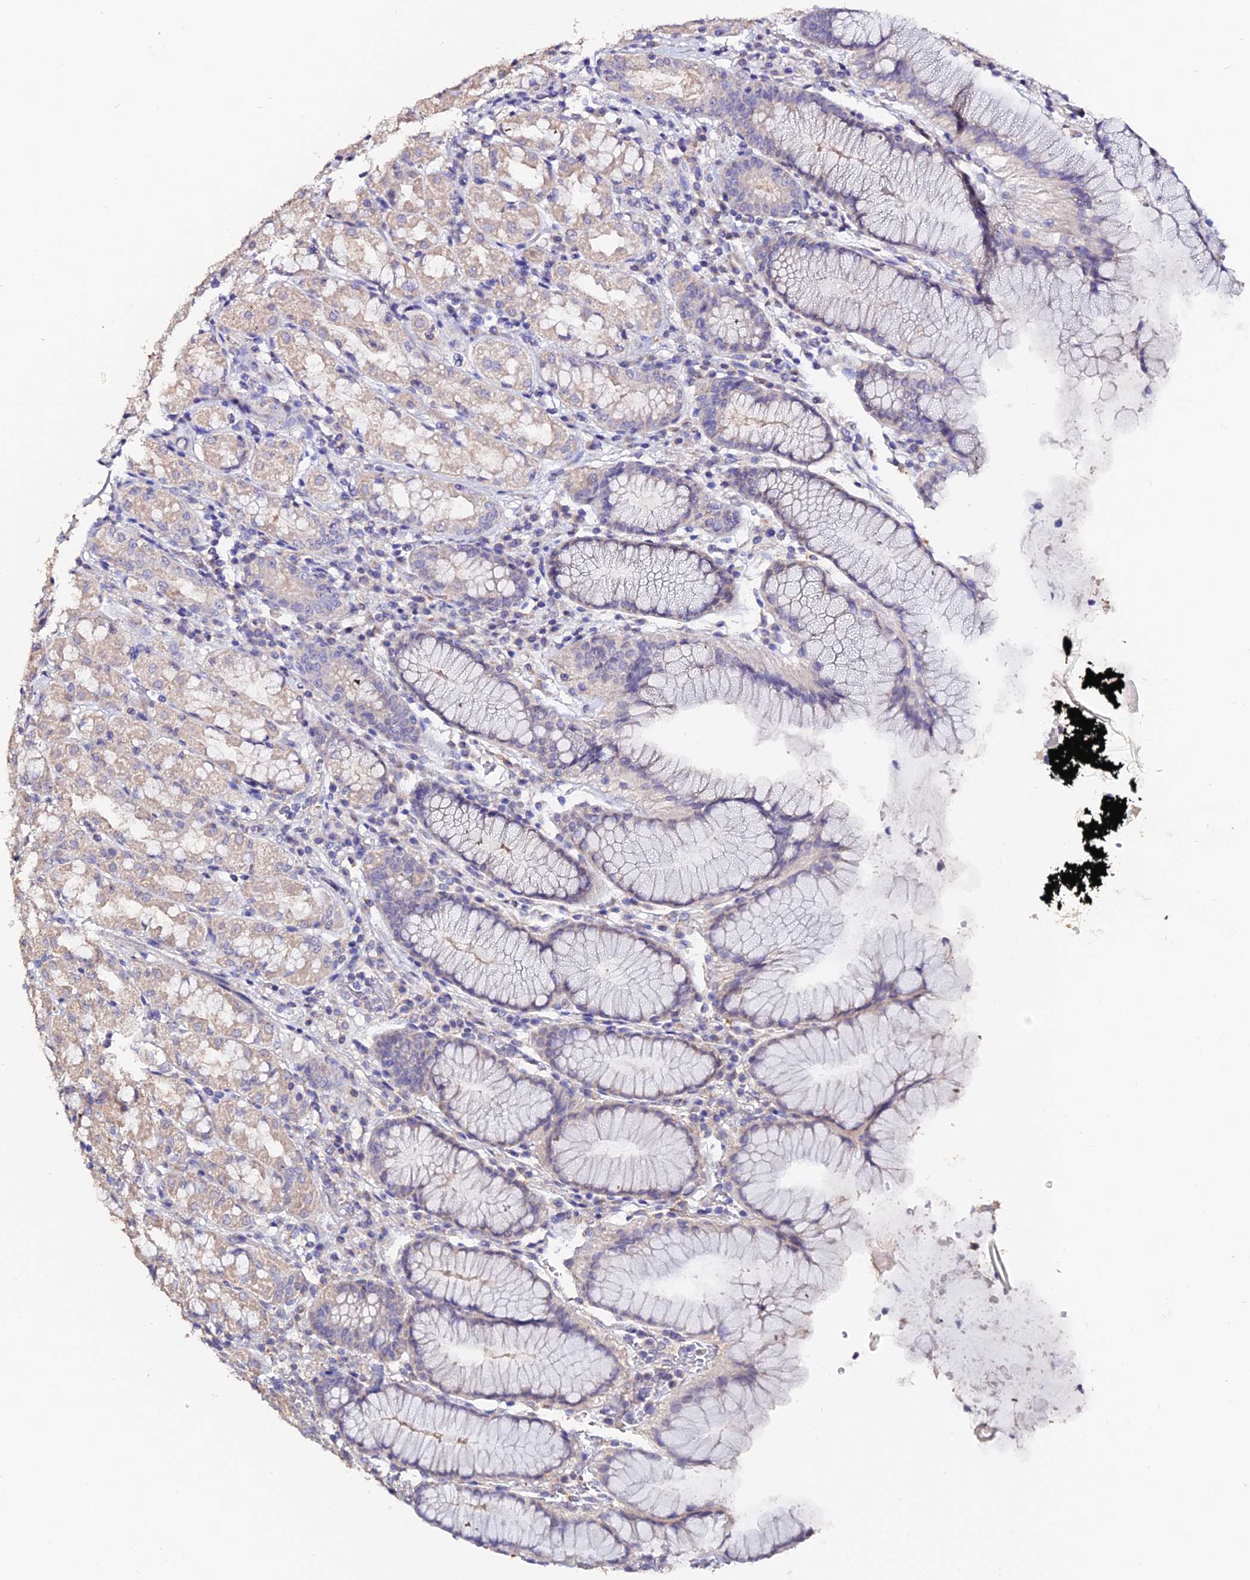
{"staining": {"intensity": "weak", "quantity": "25%-75%", "location": "cytoplasmic/membranous"}, "tissue": "stomach", "cell_type": "Glandular cells", "image_type": "normal", "snomed": [{"axis": "morphology", "description": "Normal tissue, NOS"}, {"axis": "topography", "description": "Stomach, lower"}], "caption": "Immunohistochemistry (IHC) (DAB) staining of benign stomach exhibits weak cytoplasmic/membranous protein positivity in about 25%-75% of glandular cells.", "gene": "ESM1", "patient": {"sex": "female", "age": 56}}